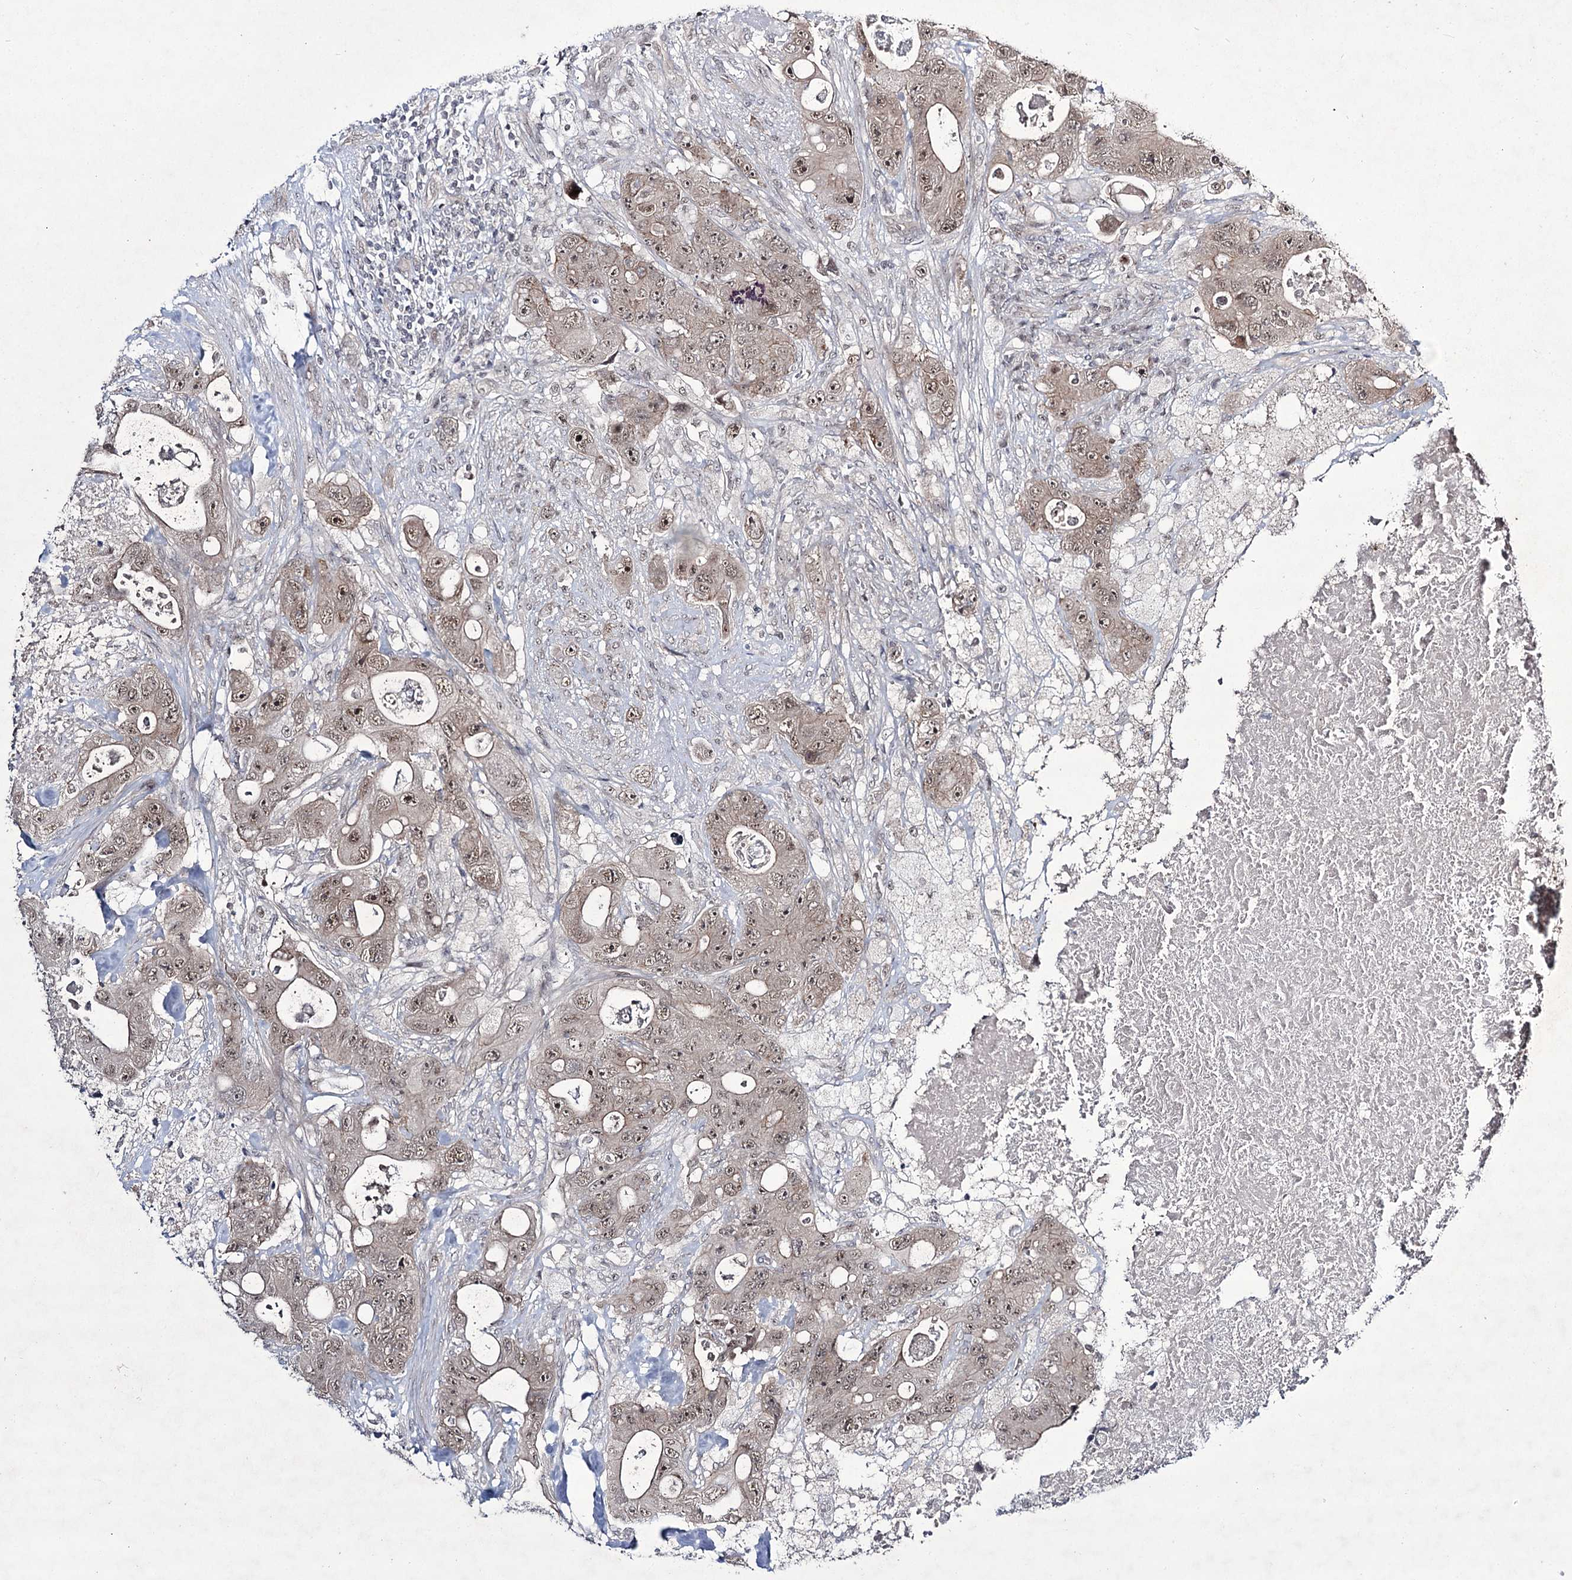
{"staining": {"intensity": "moderate", "quantity": ">75%", "location": "nuclear"}, "tissue": "colorectal cancer", "cell_type": "Tumor cells", "image_type": "cancer", "snomed": [{"axis": "morphology", "description": "Adenocarcinoma, NOS"}, {"axis": "topography", "description": "Colon"}], "caption": "Protein staining of adenocarcinoma (colorectal) tissue reveals moderate nuclear expression in approximately >75% of tumor cells. (IHC, brightfield microscopy, high magnification).", "gene": "HOXC11", "patient": {"sex": "female", "age": 46}}